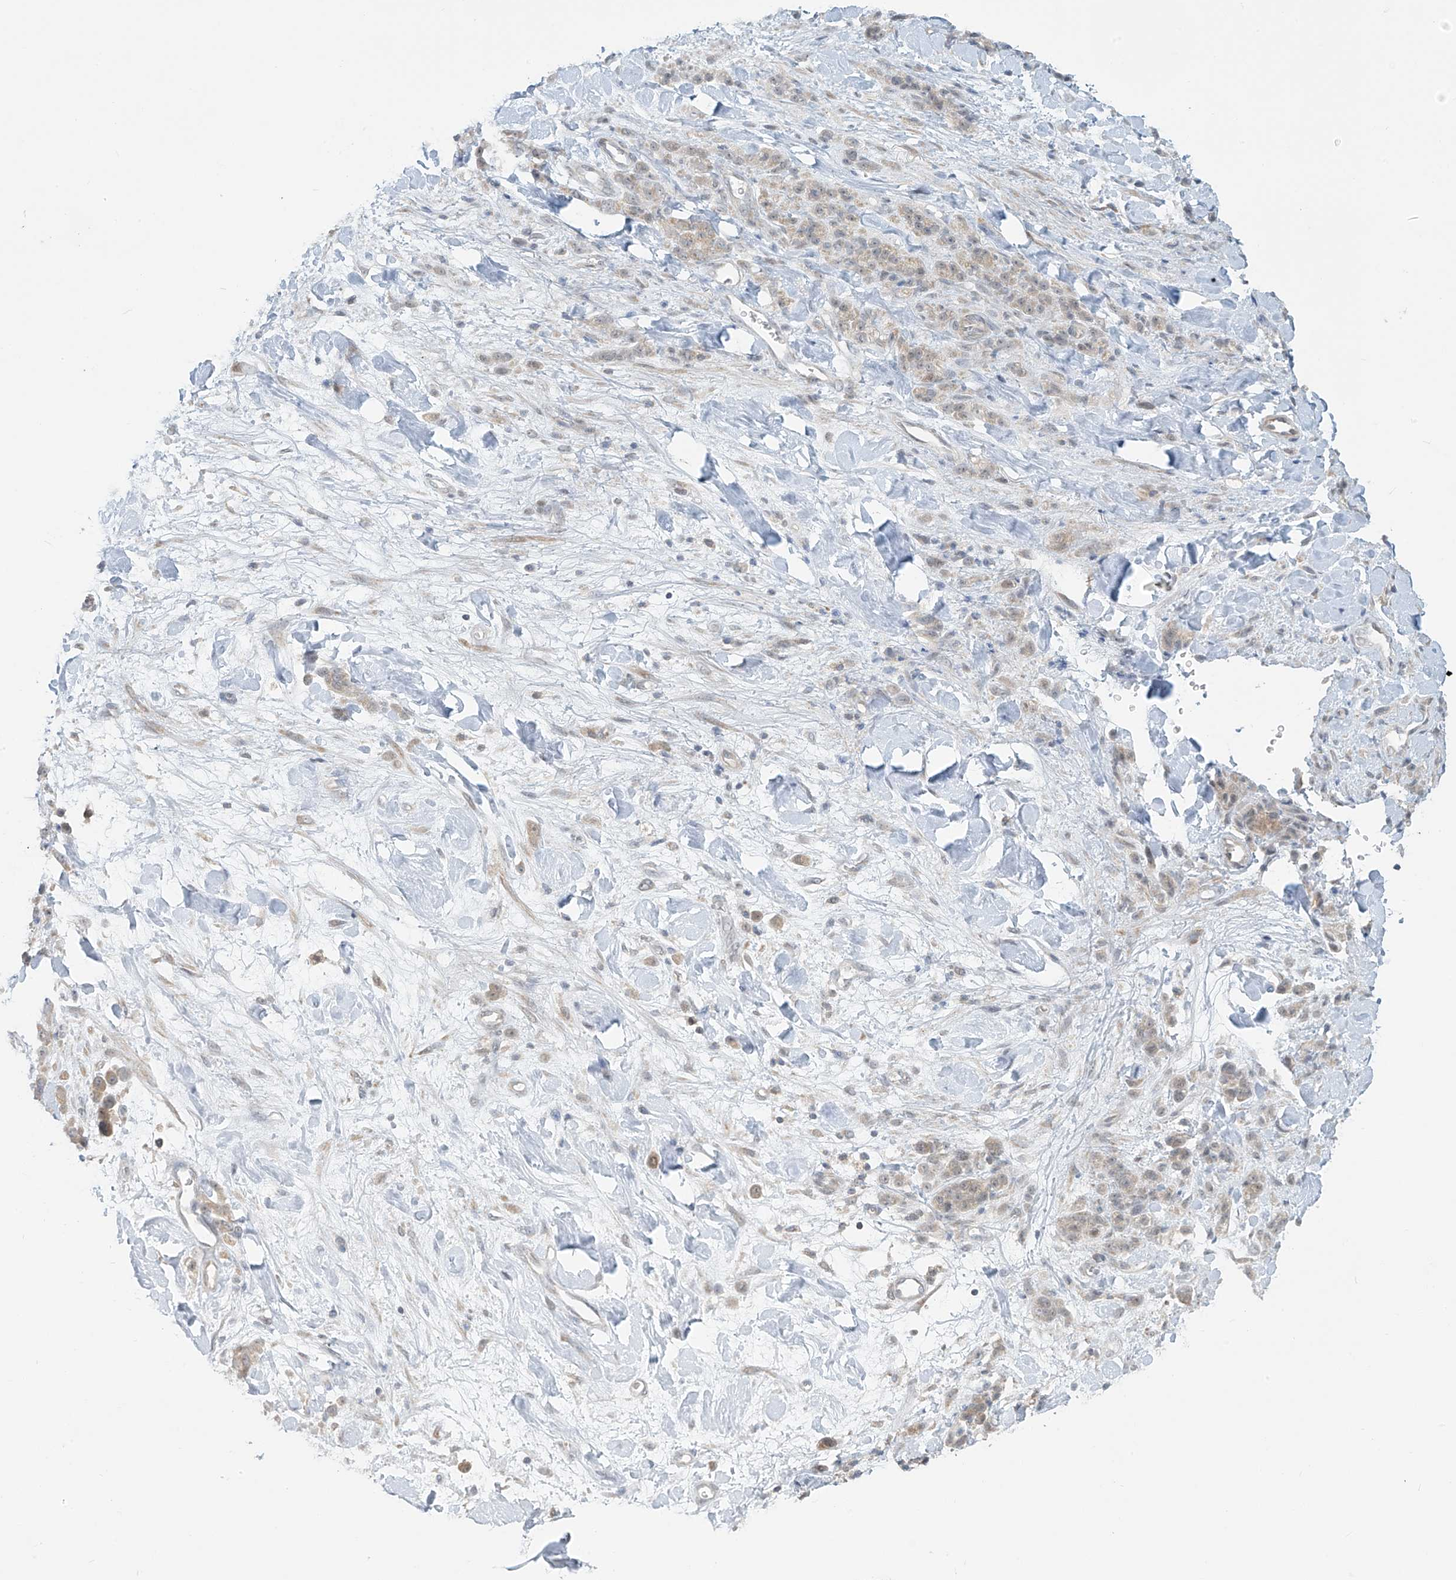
{"staining": {"intensity": "negative", "quantity": "none", "location": "none"}, "tissue": "stomach cancer", "cell_type": "Tumor cells", "image_type": "cancer", "snomed": [{"axis": "morphology", "description": "Normal tissue, NOS"}, {"axis": "morphology", "description": "Adenocarcinoma, NOS"}, {"axis": "topography", "description": "Stomach"}], "caption": "Image shows no protein positivity in tumor cells of adenocarcinoma (stomach) tissue.", "gene": "HDDC2", "patient": {"sex": "male", "age": 82}}